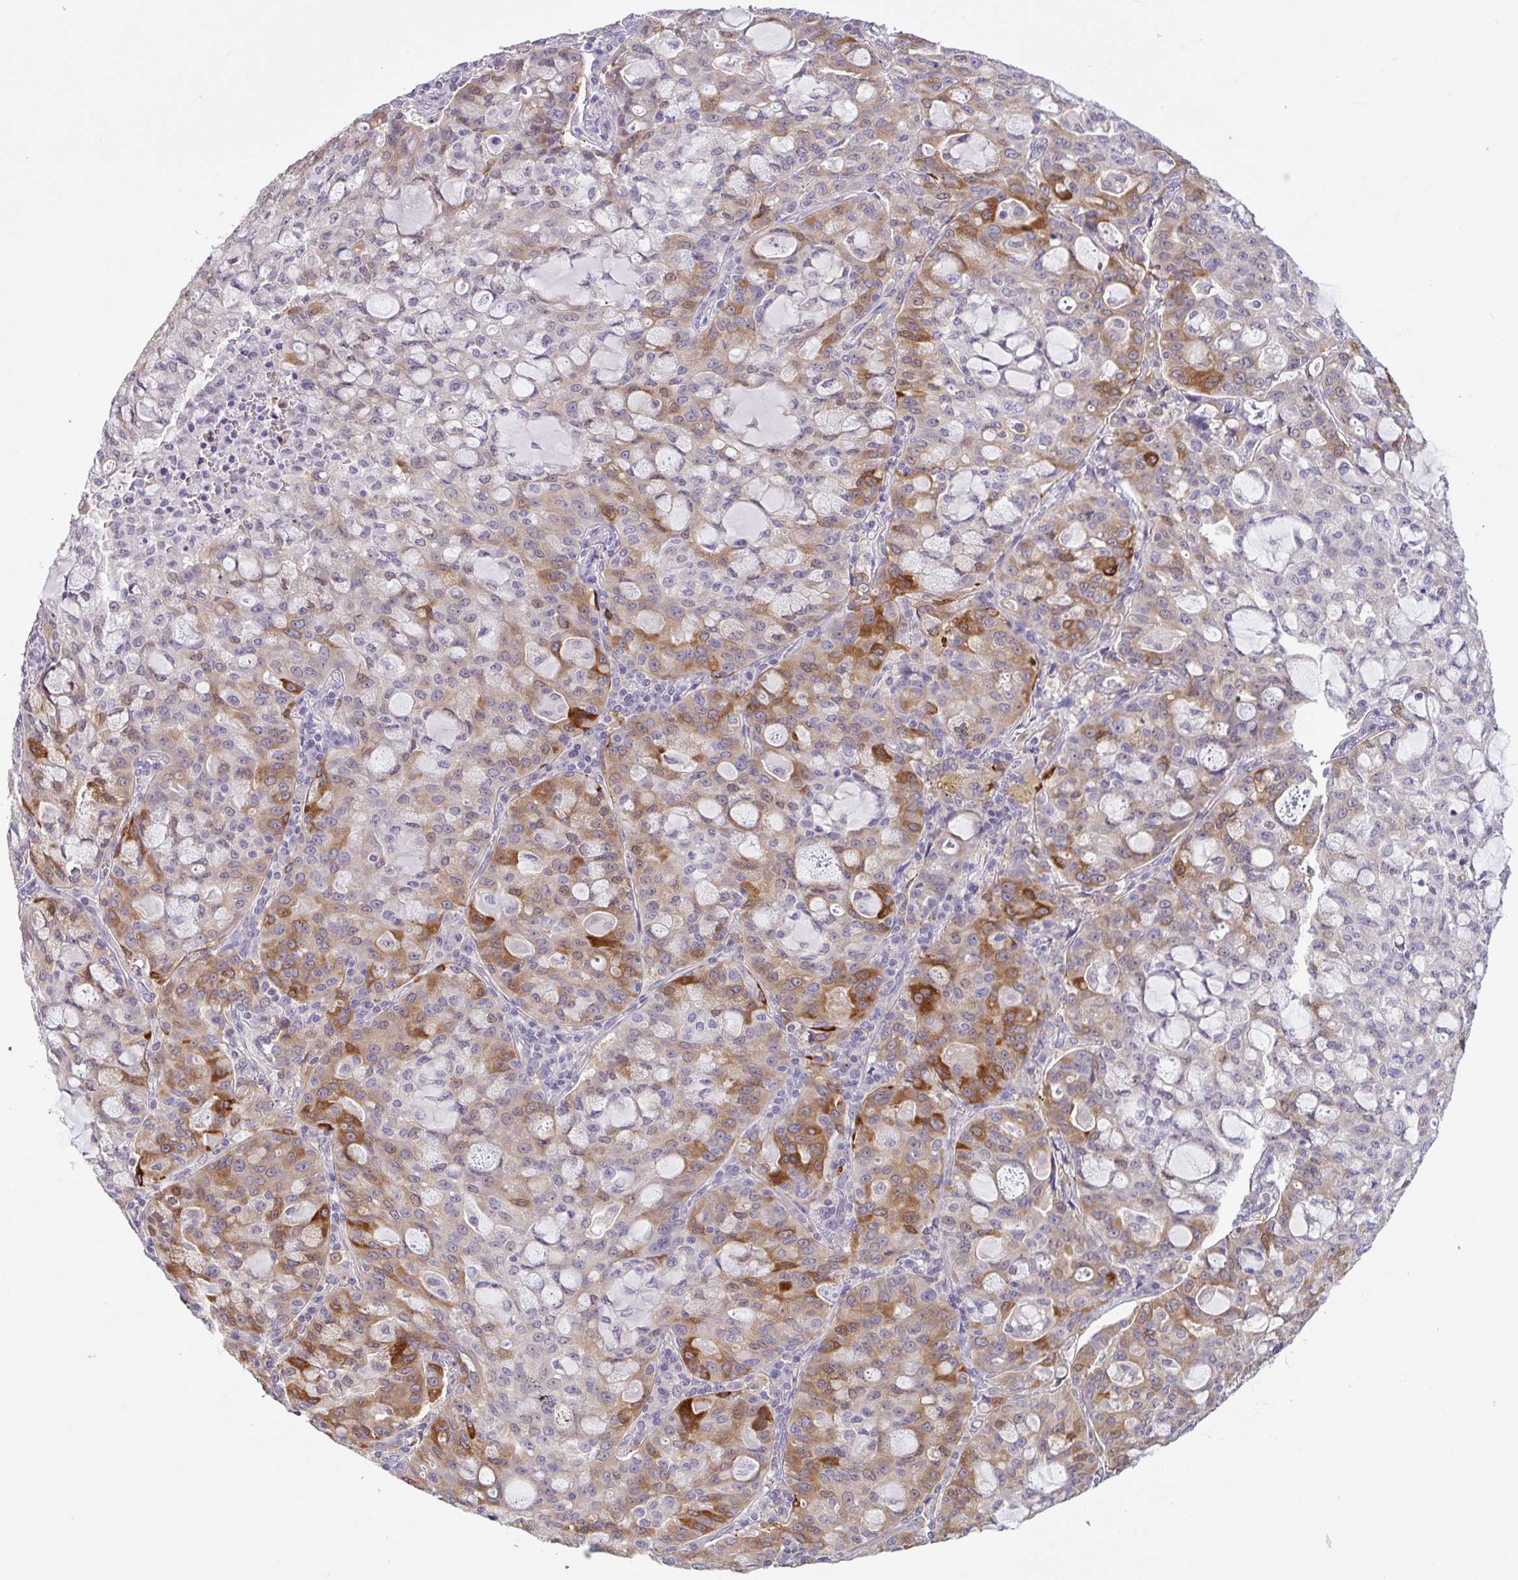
{"staining": {"intensity": "moderate", "quantity": "25%-75%", "location": "cytoplasmic/membranous"}, "tissue": "lung cancer", "cell_type": "Tumor cells", "image_type": "cancer", "snomed": [{"axis": "morphology", "description": "Adenocarcinoma, NOS"}, {"axis": "topography", "description": "Lung"}], "caption": "The immunohistochemical stain highlights moderate cytoplasmic/membranous staining in tumor cells of adenocarcinoma (lung) tissue.", "gene": "CTSE", "patient": {"sex": "female", "age": 44}}